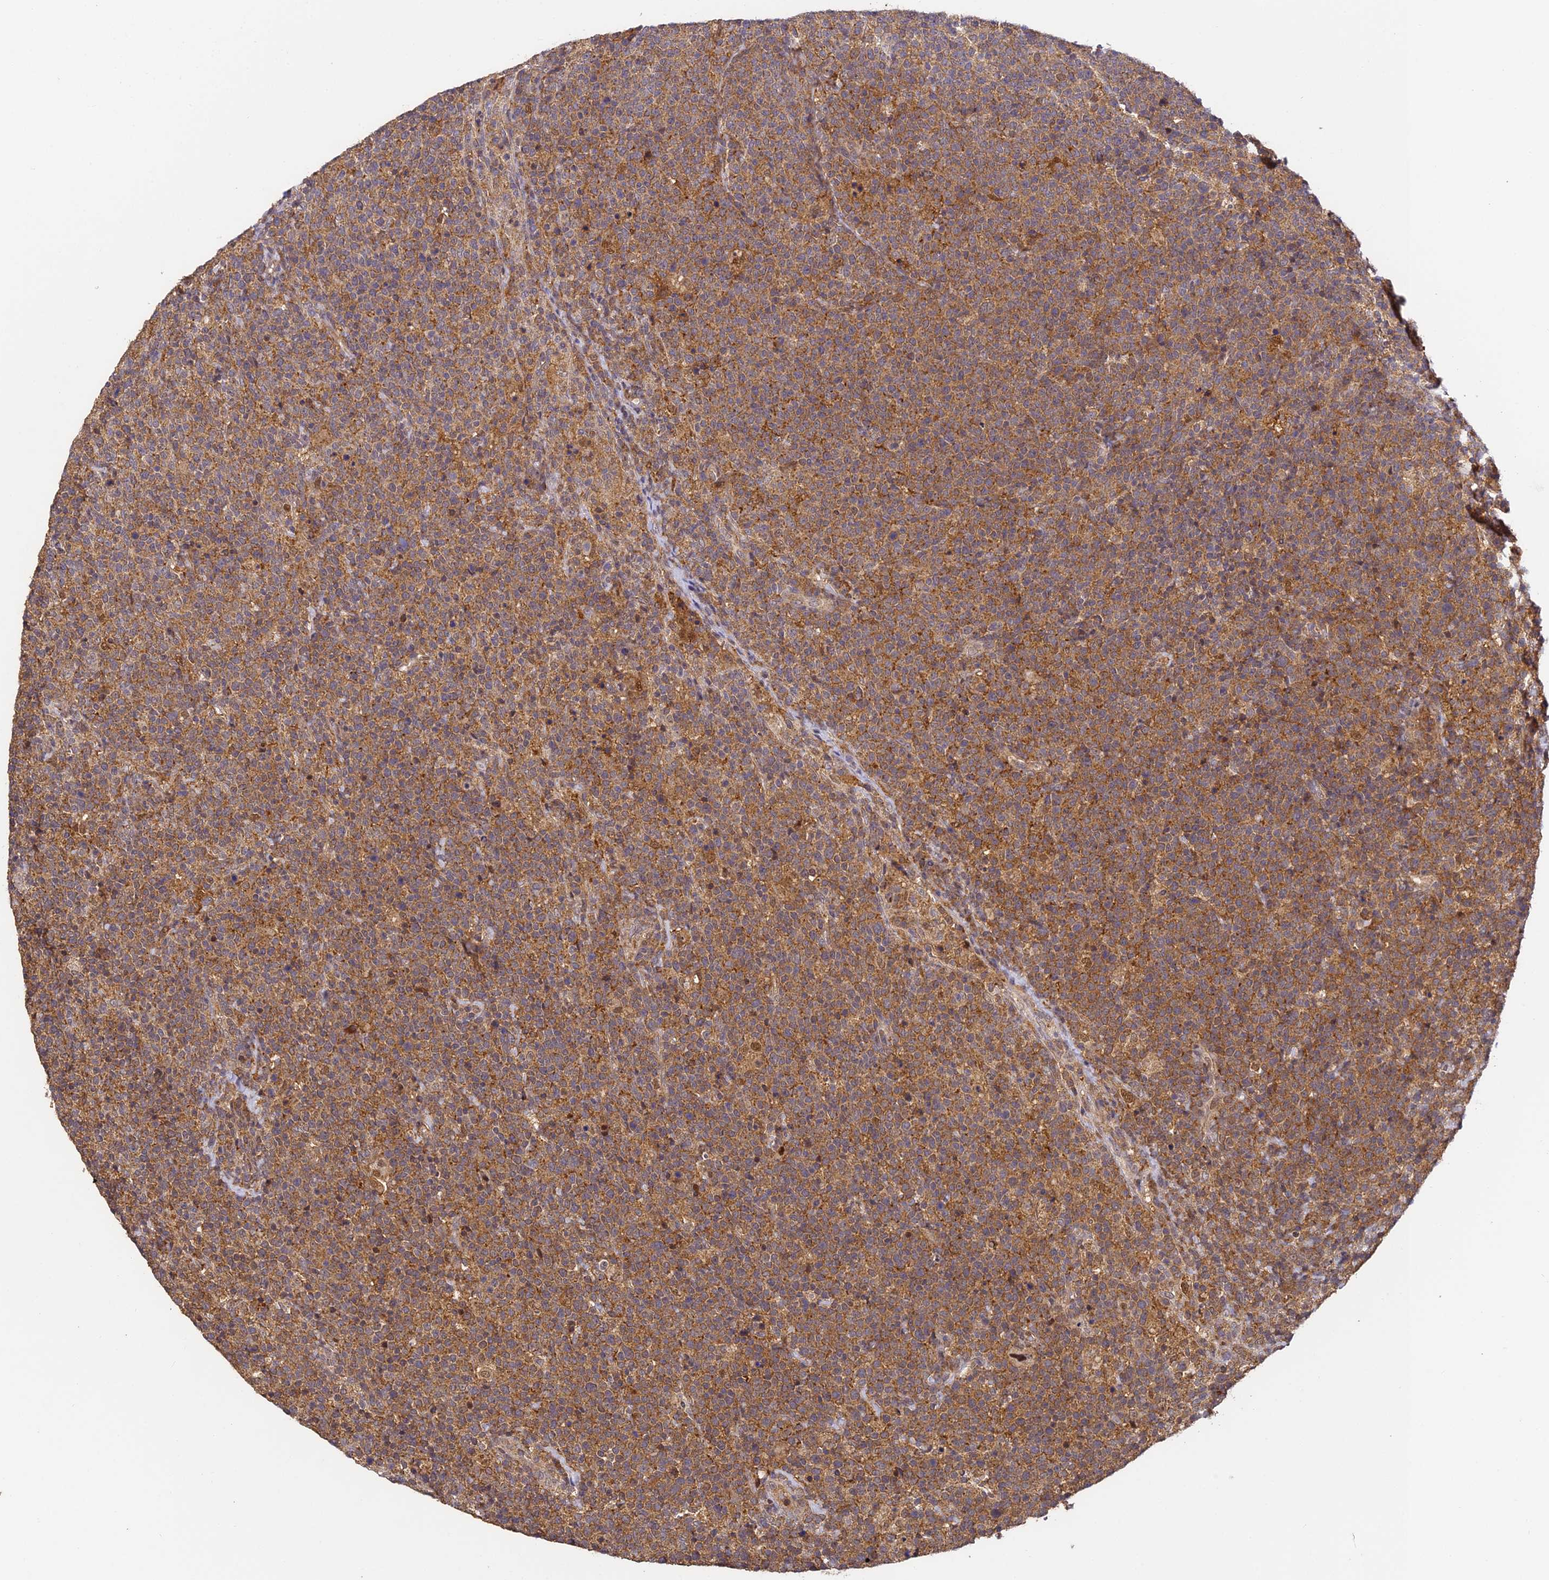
{"staining": {"intensity": "moderate", "quantity": ">75%", "location": "cytoplasmic/membranous"}, "tissue": "lymphoma", "cell_type": "Tumor cells", "image_type": "cancer", "snomed": [{"axis": "morphology", "description": "Malignant lymphoma, non-Hodgkin's type, High grade"}, {"axis": "topography", "description": "Lymph node"}], "caption": "Moderate cytoplasmic/membranous expression for a protein is seen in approximately >75% of tumor cells of high-grade malignant lymphoma, non-Hodgkin's type using immunohistochemistry.", "gene": "ZNF443", "patient": {"sex": "male", "age": 61}}